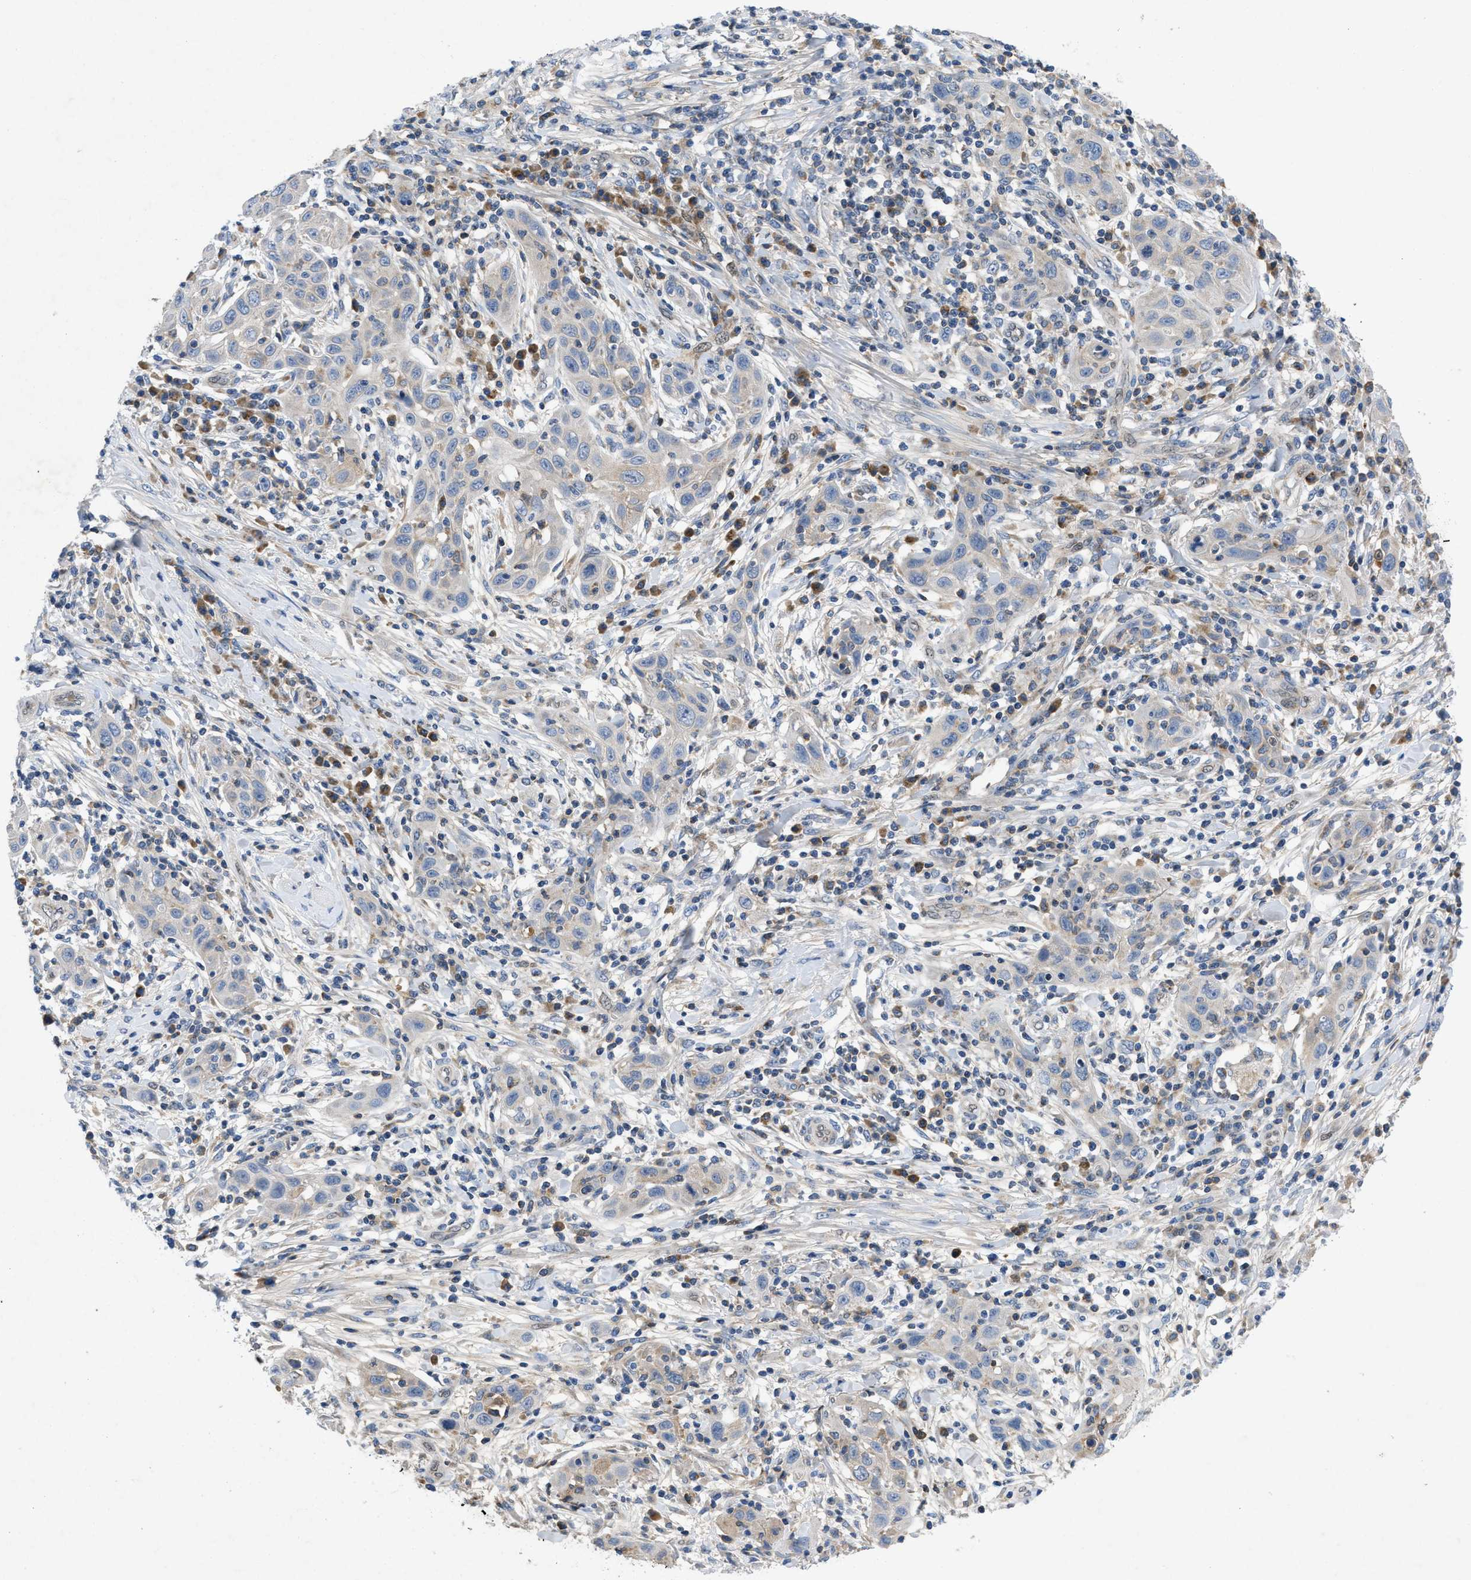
{"staining": {"intensity": "negative", "quantity": "none", "location": "none"}, "tissue": "skin cancer", "cell_type": "Tumor cells", "image_type": "cancer", "snomed": [{"axis": "morphology", "description": "Squamous cell carcinoma, NOS"}, {"axis": "topography", "description": "Skin"}], "caption": "Image shows no protein expression in tumor cells of squamous cell carcinoma (skin) tissue. Brightfield microscopy of immunohistochemistry (IHC) stained with DAB (brown) and hematoxylin (blue), captured at high magnification.", "gene": "PNKD", "patient": {"sex": "female", "age": 88}}